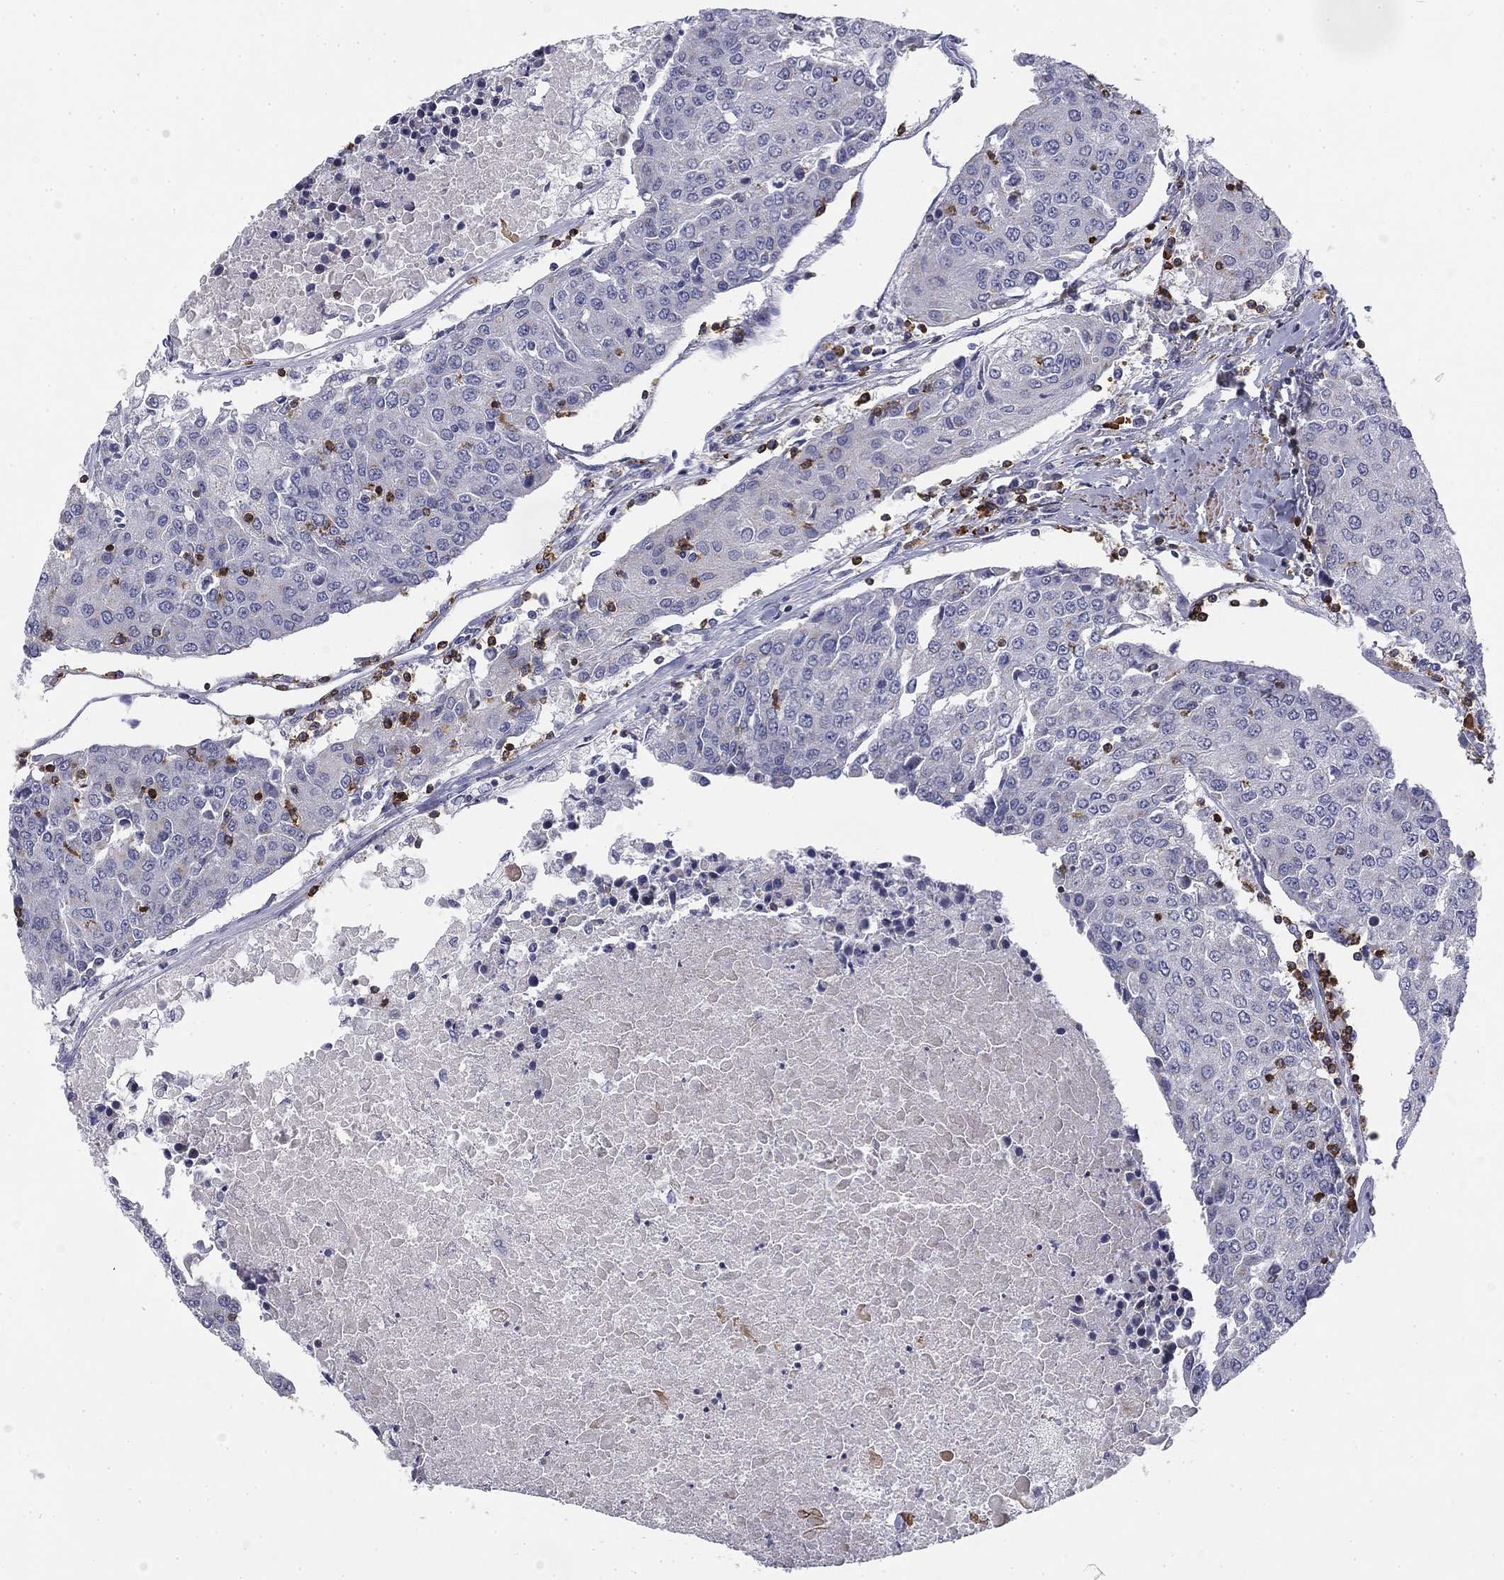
{"staining": {"intensity": "negative", "quantity": "none", "location": "none"}, "tissue": "urothelial cancer", "cell_type": "Tumor cells", "image_type": "cancer", "snomed": [{"axis": "morphology", "description": "Urothelial carcinoma, High grade"}, {"axis": "topography", "description": "Urinary bladder"}], "caption": "DAB immunohistochemical staining of urothelial cancer displays no significant expression in tumor cells.", "gene": "TRAT1", "patient": {"sex": "female", "age": 85}}